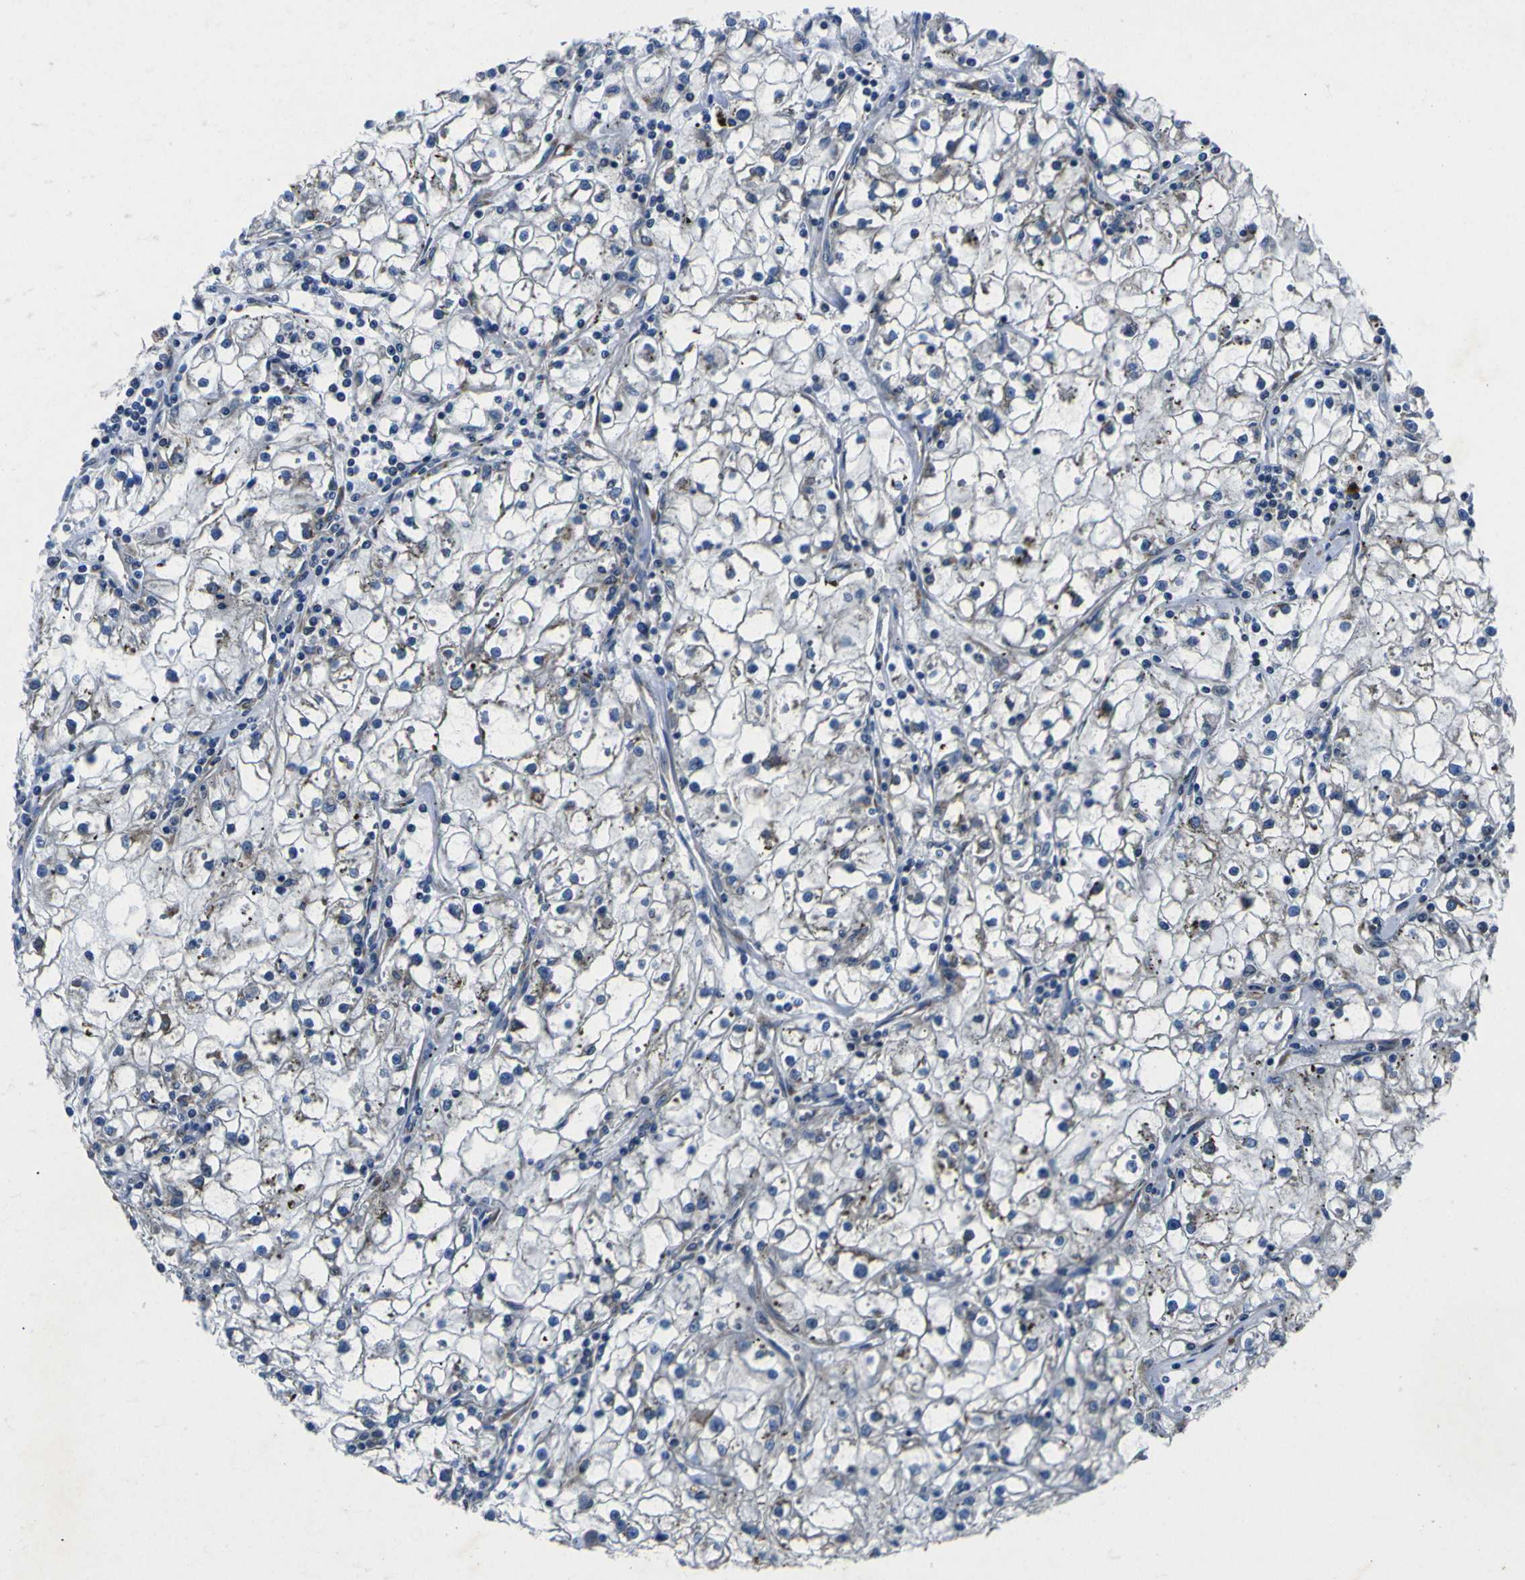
{"staining": {"intensity": "weak", "quantity": "<25%", "location": "cytoplasmic/membranous"}, "tissue": "renal cancer", "cell_type": "Tumor cells", "image_type": "cancer", "snomed": [{"axis": "morphology", "description": "Adenocarcinoma, NOS"}, {"axis": "topography", "description": "Kidney"}], "caption": "This is a histopathology image of immunohistochemistry staining of renal adenocarcinoma, which shows no expression in tumor cells.", "gene": "RPSA", "patient": {"sex": "male", "age": 56}}